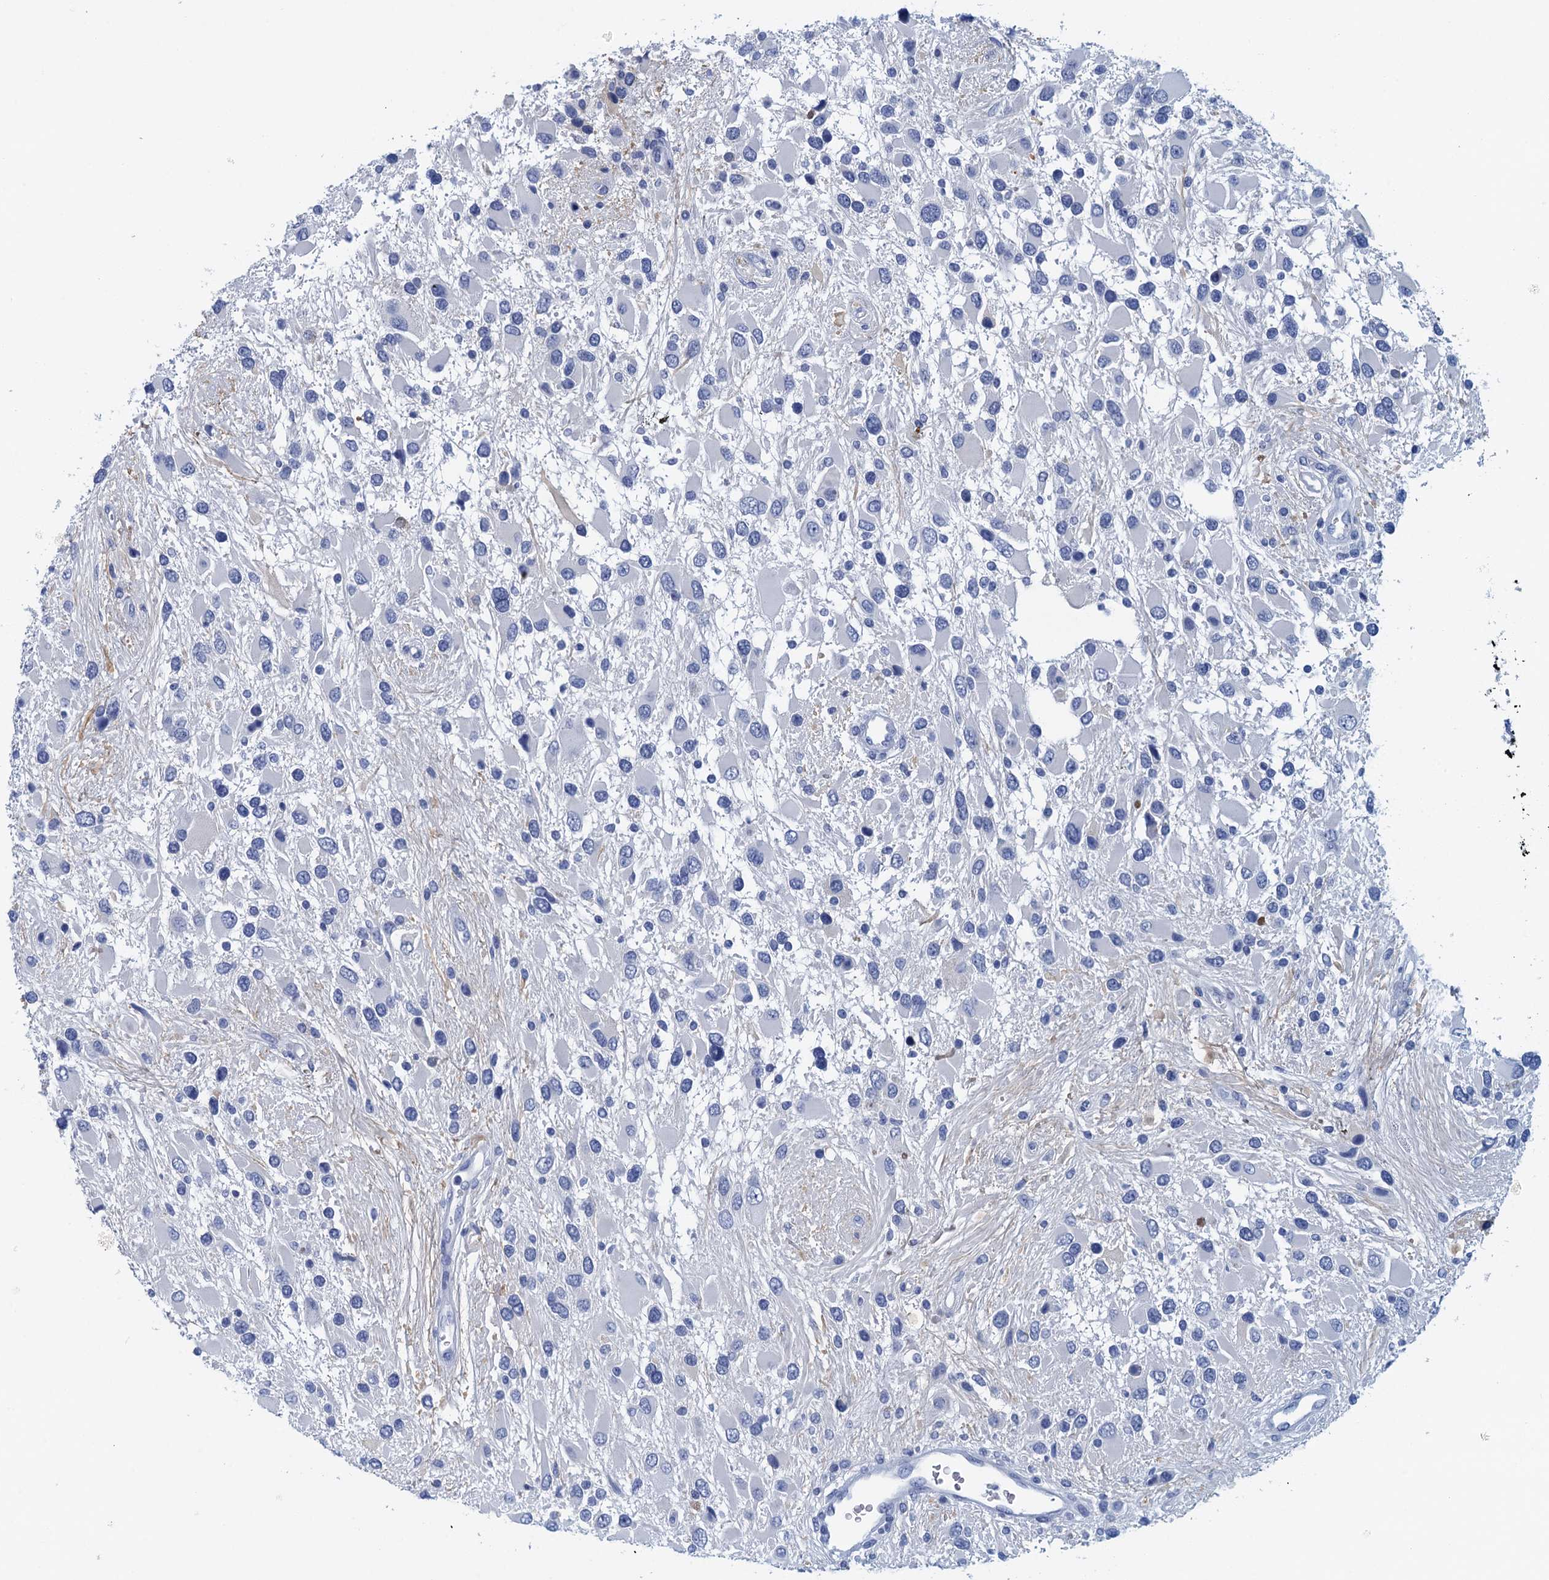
{"staining": {"intensity": "negative", "quantity": "none", "location": "none"}, "tissue": "glioma", "cell_type": "Tumor cells", "image_type": "cancer", "snomed": [{"axis": "morphology", "description": "Glioma, malignant, High grade"}, {"axis": "topography", "description": "Brain"}], "caption": "Malignant glioma (high-grade) was stained to show a protein in brown. There is no significant expression in tumor cells.", "gene": "CYP51A1", "patient": {"sex": "male", "age": 53}}